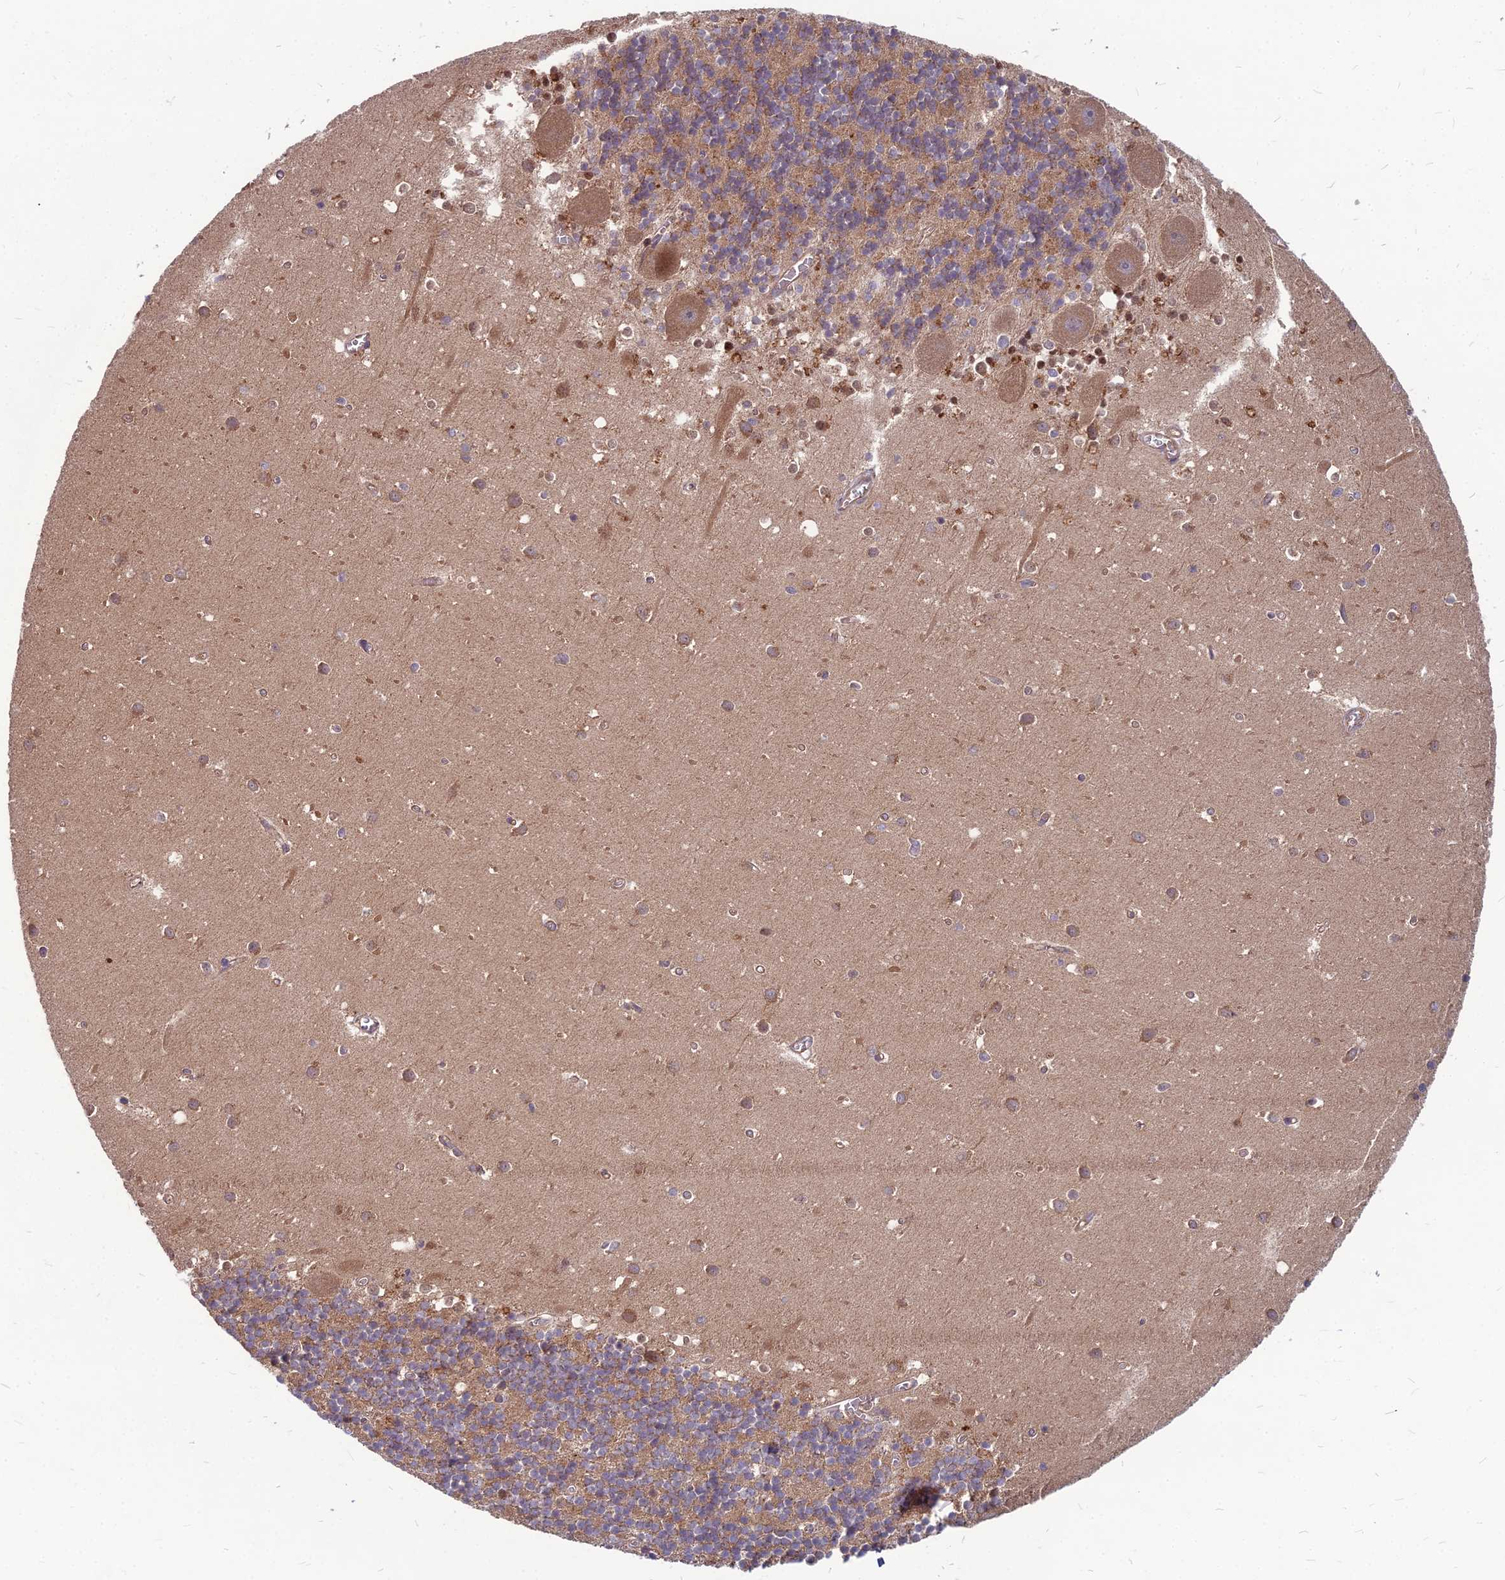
{"staining": {"intensity": "moderate", "quantity": "<25%", "location": "cytoplasmic/membranous"}, "tissue": "cerebellum", "cell_type": "Cells in granular layer", "image_type": "normal", "snomed": [{"axis": "morphology", "description": "Normal tissue, NOS"}, {"axis": "topography", "description": "Cerebellum"}], "caption": "Immunohistochemical staining of normal cerebellum demonstrates moderate cytoplasmic/membranous protein staining in approximately <25% of cells in granular layer. (brown staining indicates protein expression, while blue staining denotes nuclei).", "gene": "MFSD8", "patient": {"sex": "male", "age": 54}}